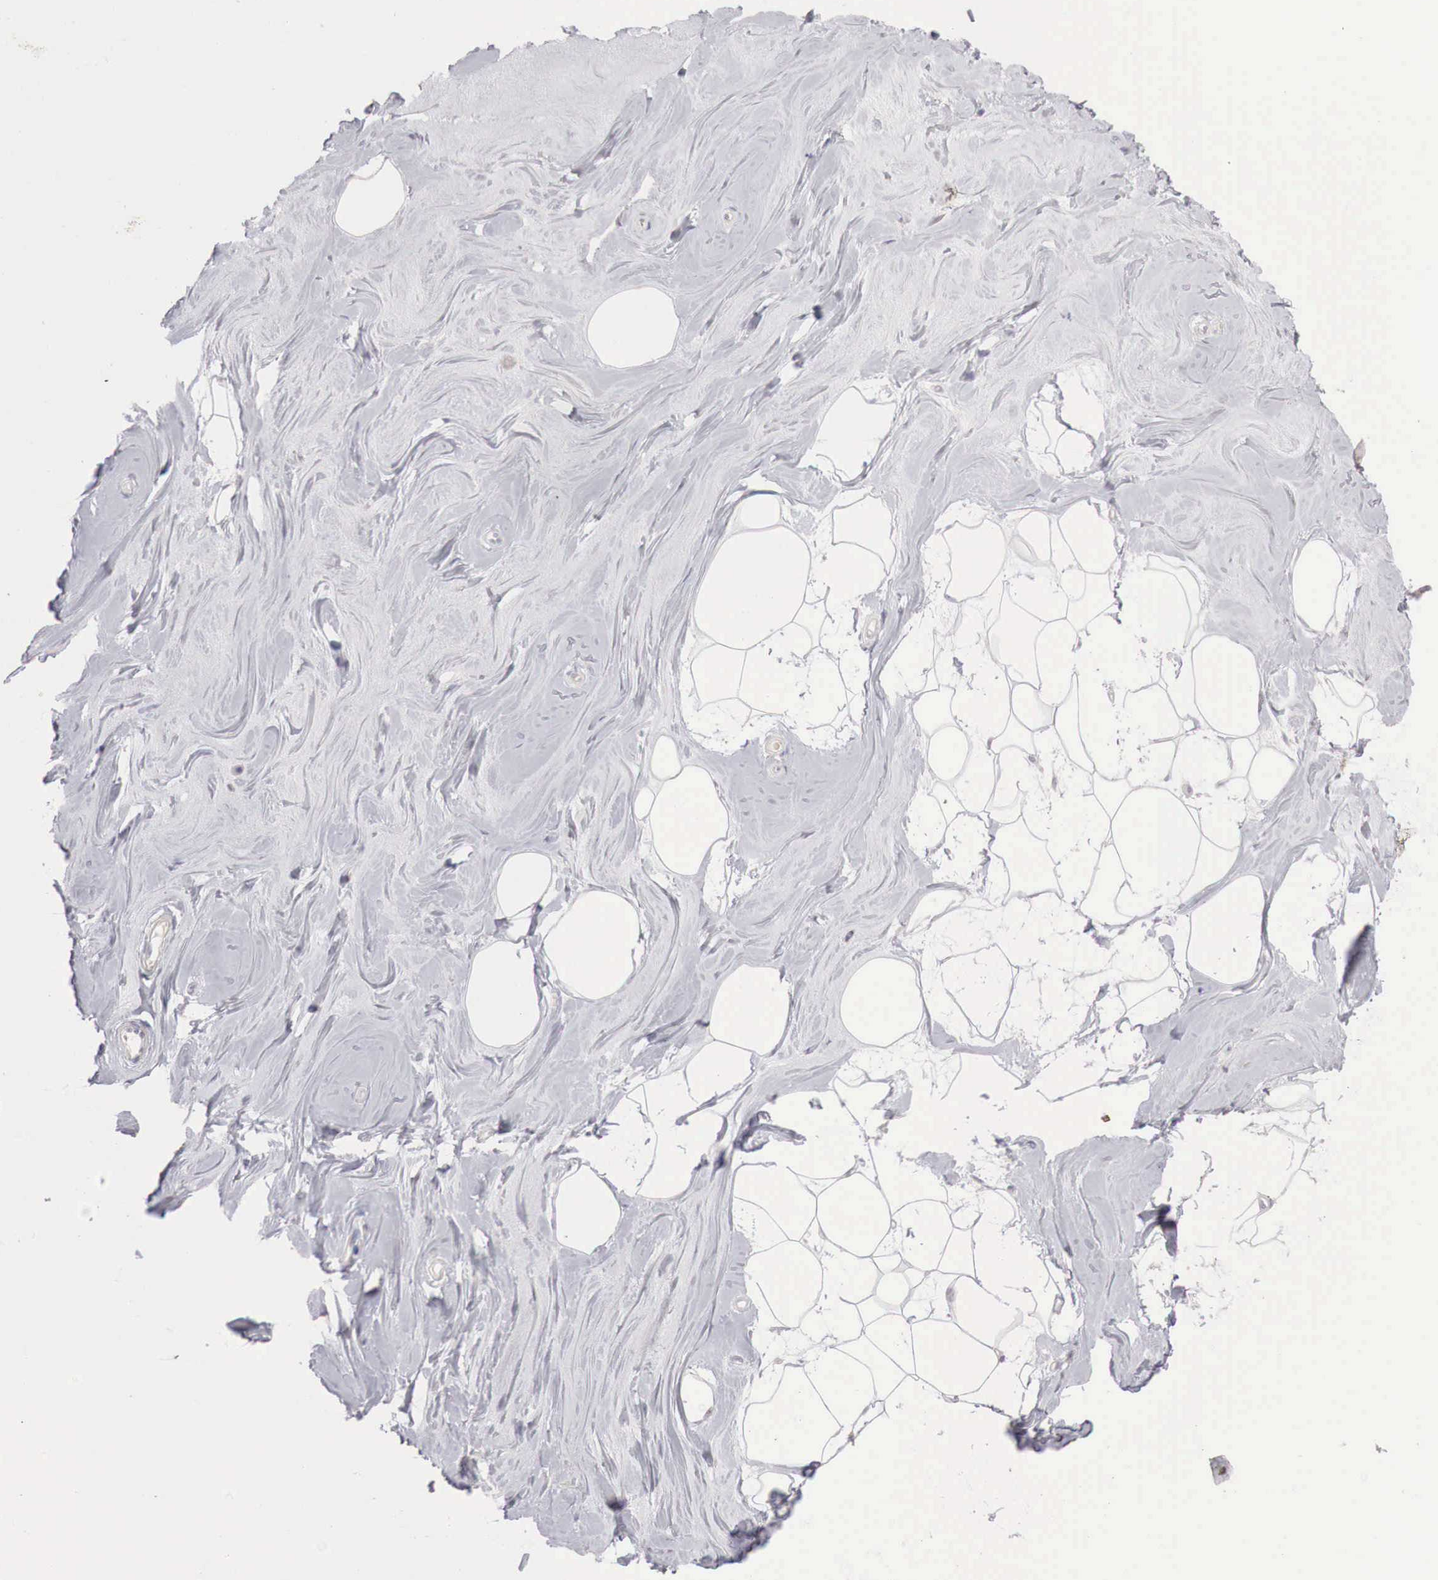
{"staining": {"intensity": "negative", "quantity": "none", "location": "none"}, "tissue": "adipose tissue", "cell_type": "Adipocytes", "image_type": "normal", "snomed": [{"axis": "morphology", "description": "Normal tissue, NOS"}, {"axis": "topography", "description": "Breast"}], "caption": "Image shows no significant protein positivity in adipocytes of benign adipose tissue. (IHC, brightfield microscopy, high magnification).", "gene": "GATA1", "patient": {"sex": "female", "age": 44}}